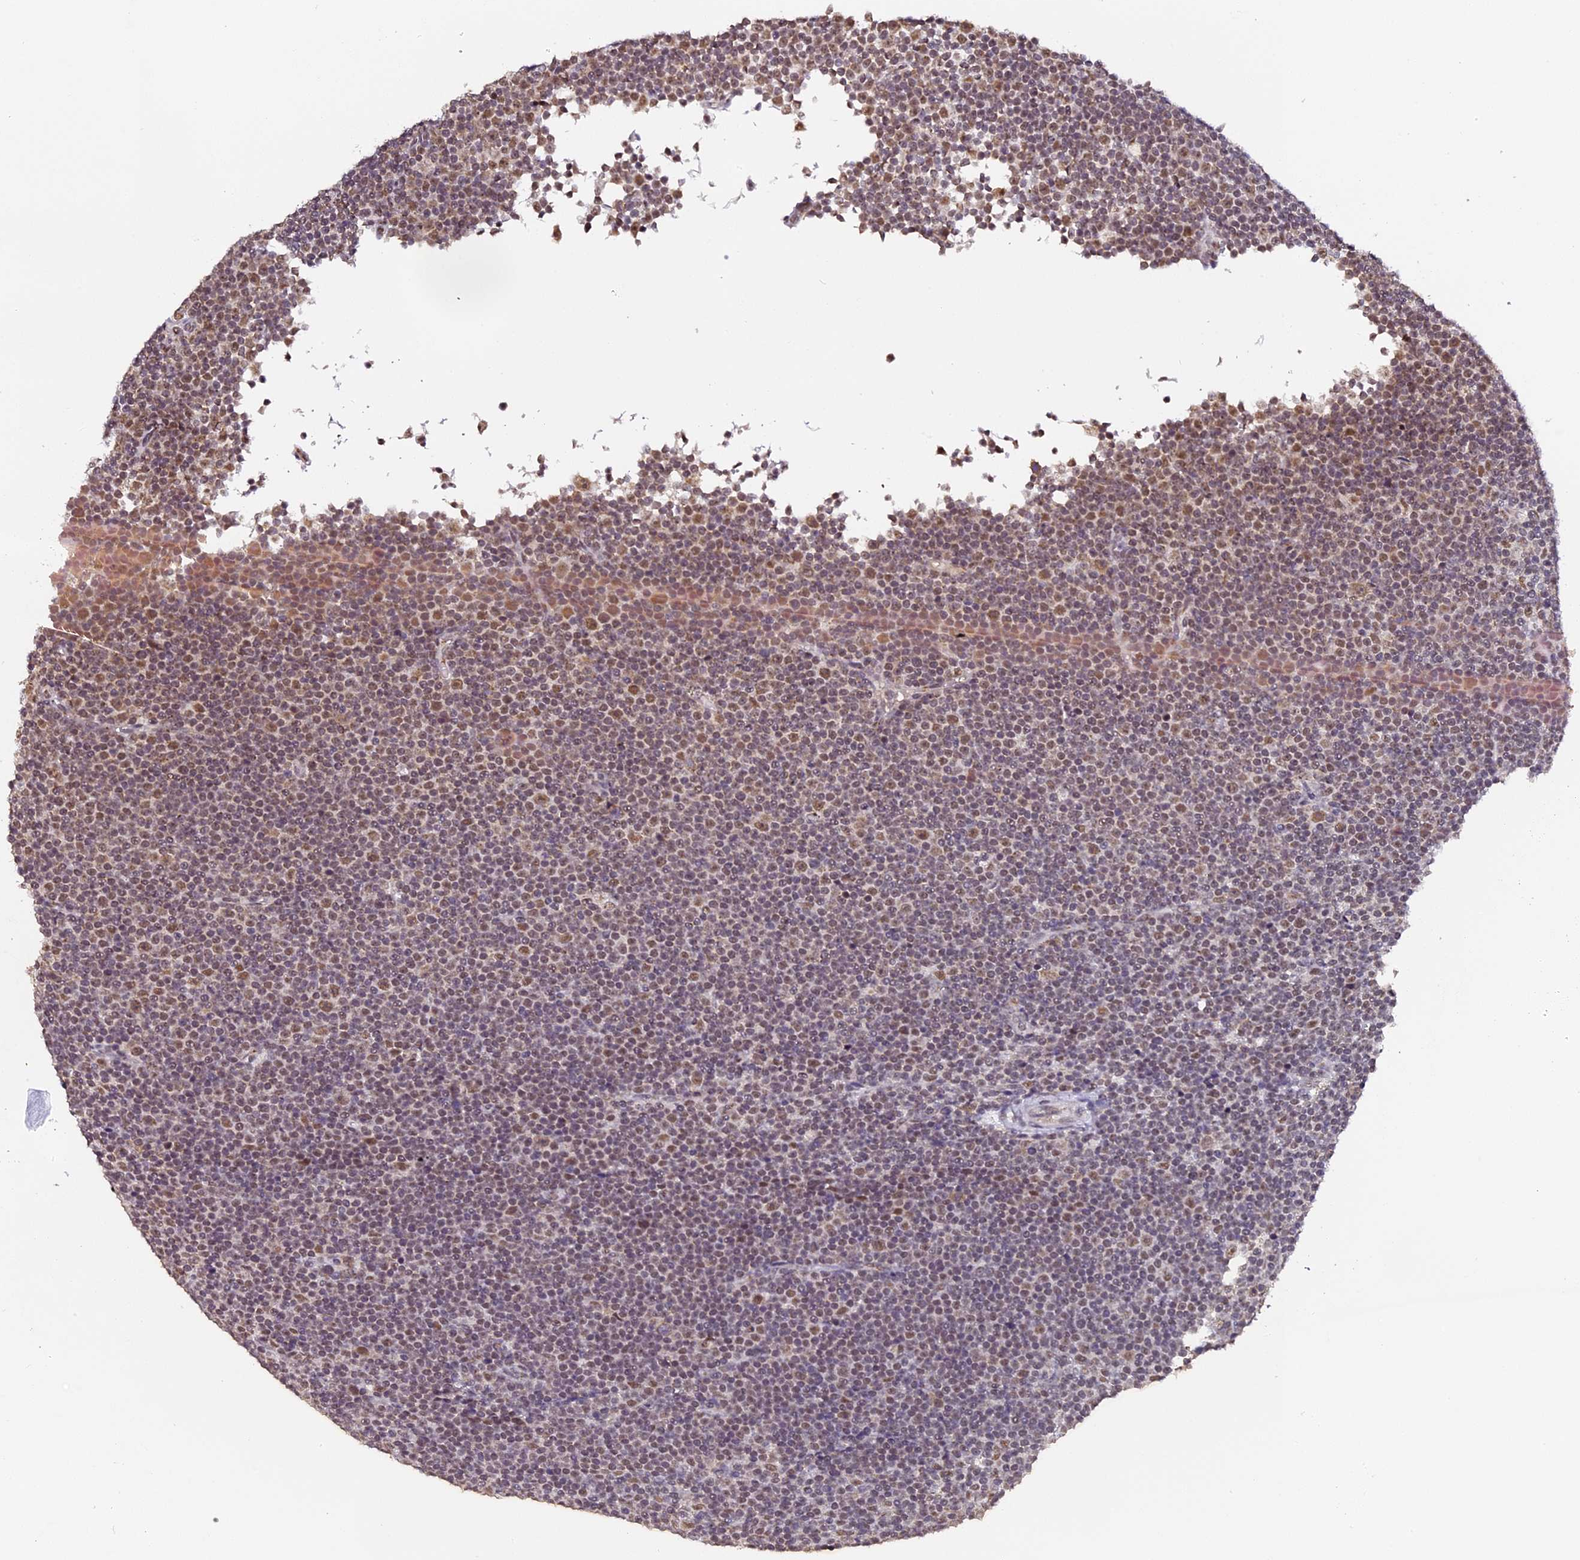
{"staining": {"intensity": "moderate", "quantity": "25%-75%", "location": "nuclear"}, "tissue": "lymphoma", "cell_type": "Tumor cells", "image_type": "cancer", "snomed": [{"axis": "morphology", "description": "Malignant lymphoma, non-Hodgkin's type, Low grade"}, {"axis": "topography", "description": "Lymph node"}], "caption": "Tumor cells reveal moderate nuclear expression in approximately 25%-75% of cells in low-grade malignant lymphoma, non-Hodgkin's type.", "gene": "NCBP1", "patient": {"sex": "female", "age": 67}}